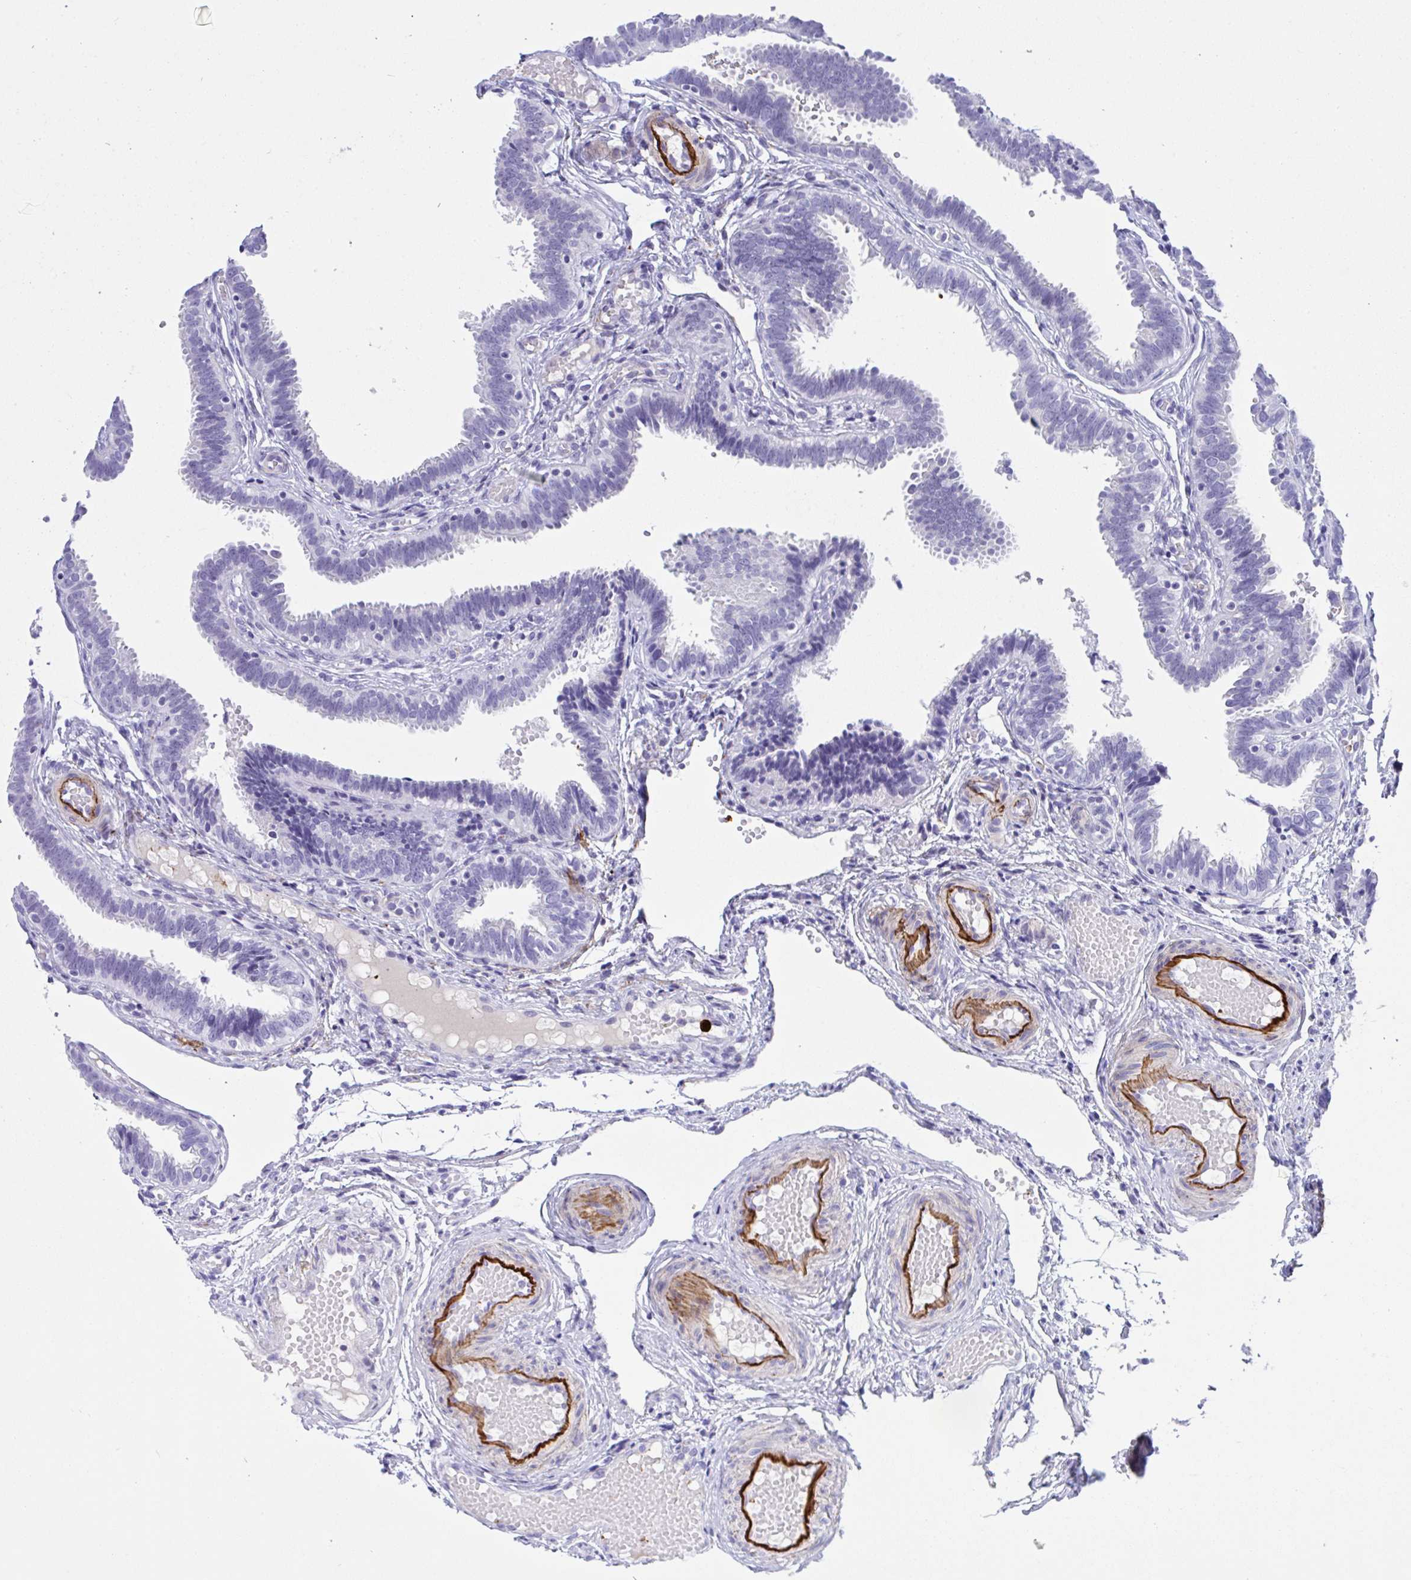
{"staining": {"intensity": "negative", "quantity": "none", "location": "none"}, "tissue": "fallopian tube", "cell_type": "Glandular cells", "image_type": "normal", "snomed": [{"axis": "morphology", "description": "Normal tissue, NOS"}, {"axis": "topography", "description": "Fallopian tube"}], "caption": "Immunohistochemistry histopathology image of normal fallopian tube: fallopian tube stained with DAB (3,3'-diaminobenzidine) displays no significant protein staining in glandular cells.", "gene": "KMT2E", "patient": {"sex": "female", "age": 37}}